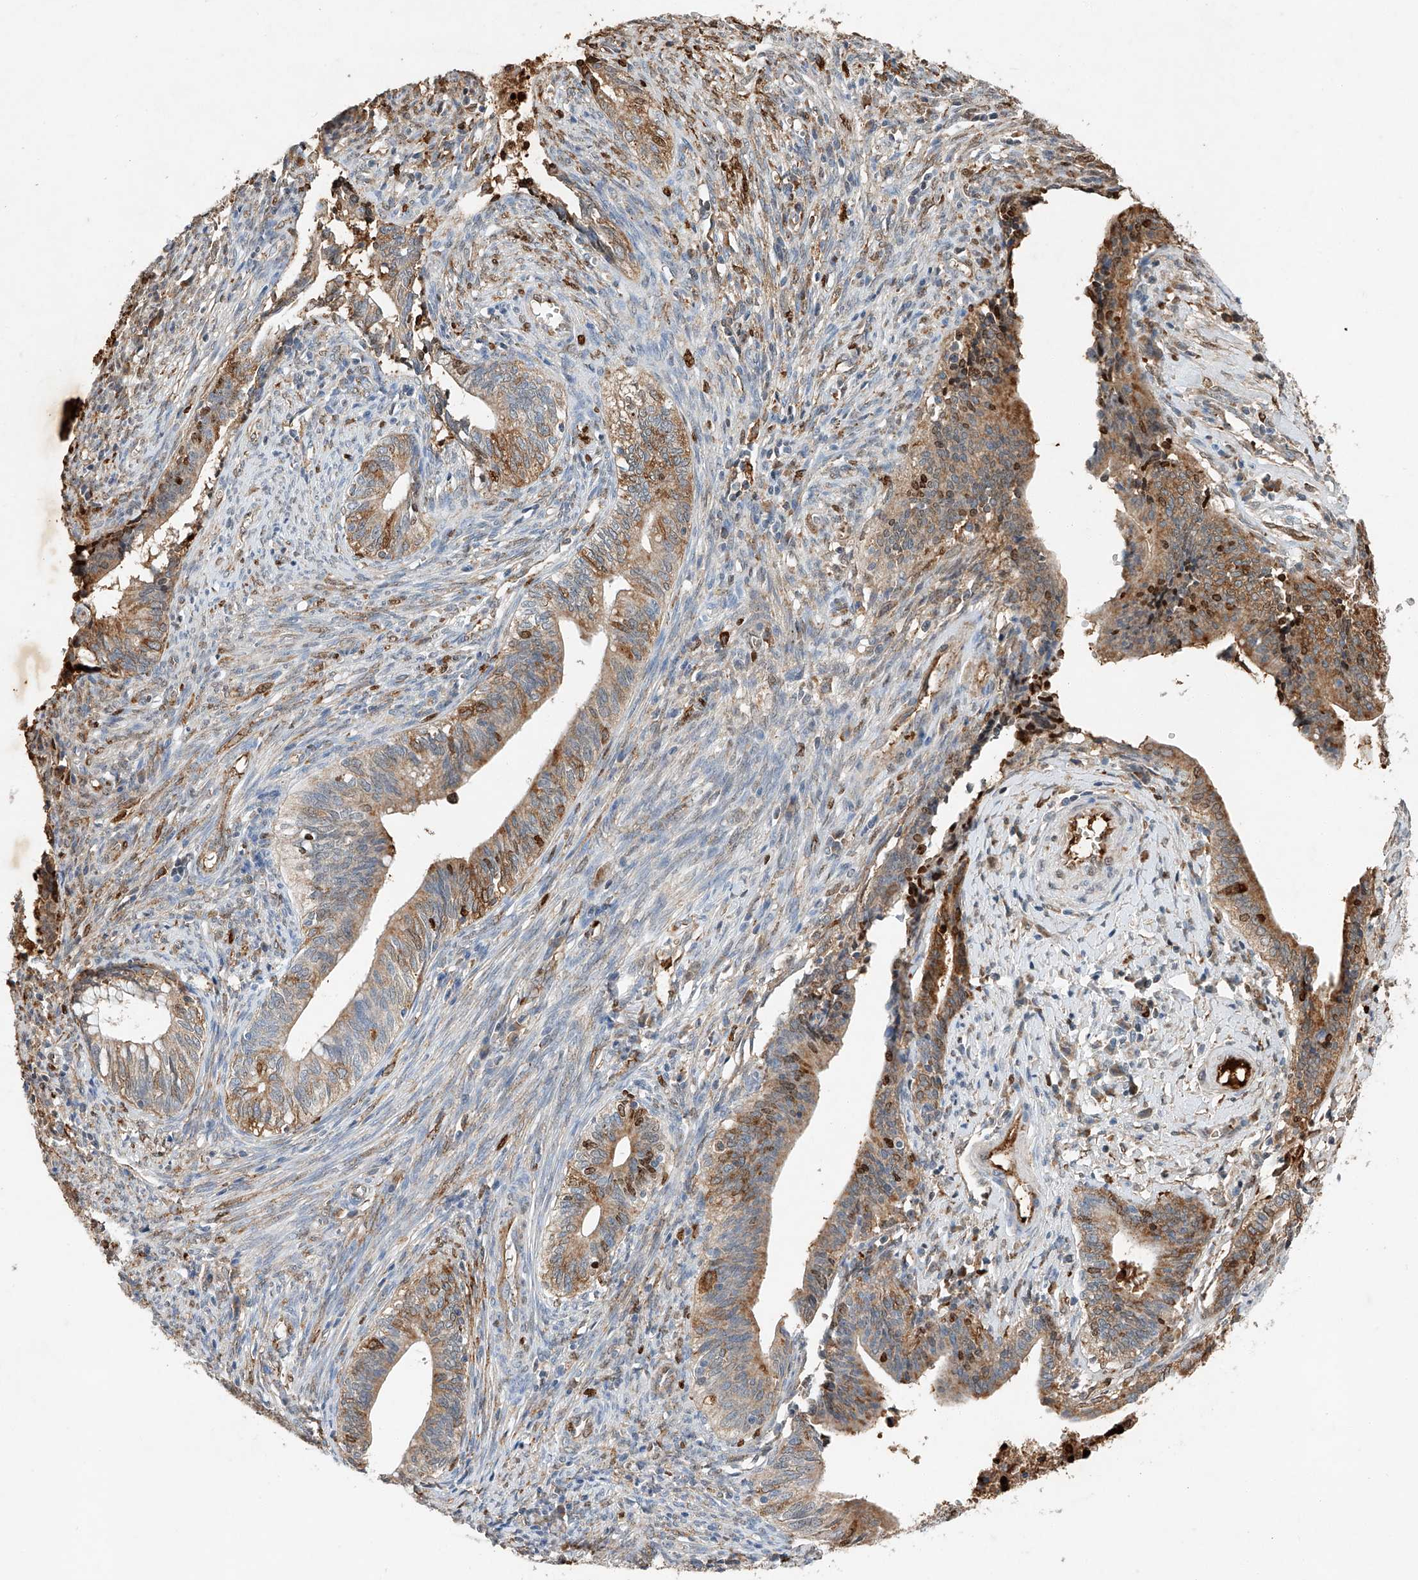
{"staining": {"intensity": "moderate", "quantity": "25%-75%", "location": "cytoplasmic/membranous,nuclear"}, "tissue": "cervical cancer", "cell_type": "Tumor cells", "image_type": "cancer", "snomed": [{"axis": "morphology", "description": "Adenocarcinoma, NOS"}, {"axis": "topography", "description": "Cervix"}], "caption": "Brown immunohistochemical staining in human cervical adenocarcinoma exhibits moderate cytoplasmic/membranous and nuclear expression in about 25%-75% of tumor cells. The protein is shown in brown color, while the nuclei are stained blue.", "gene": "CTDP1", "patient": {"sex": "female", "age": 44}}